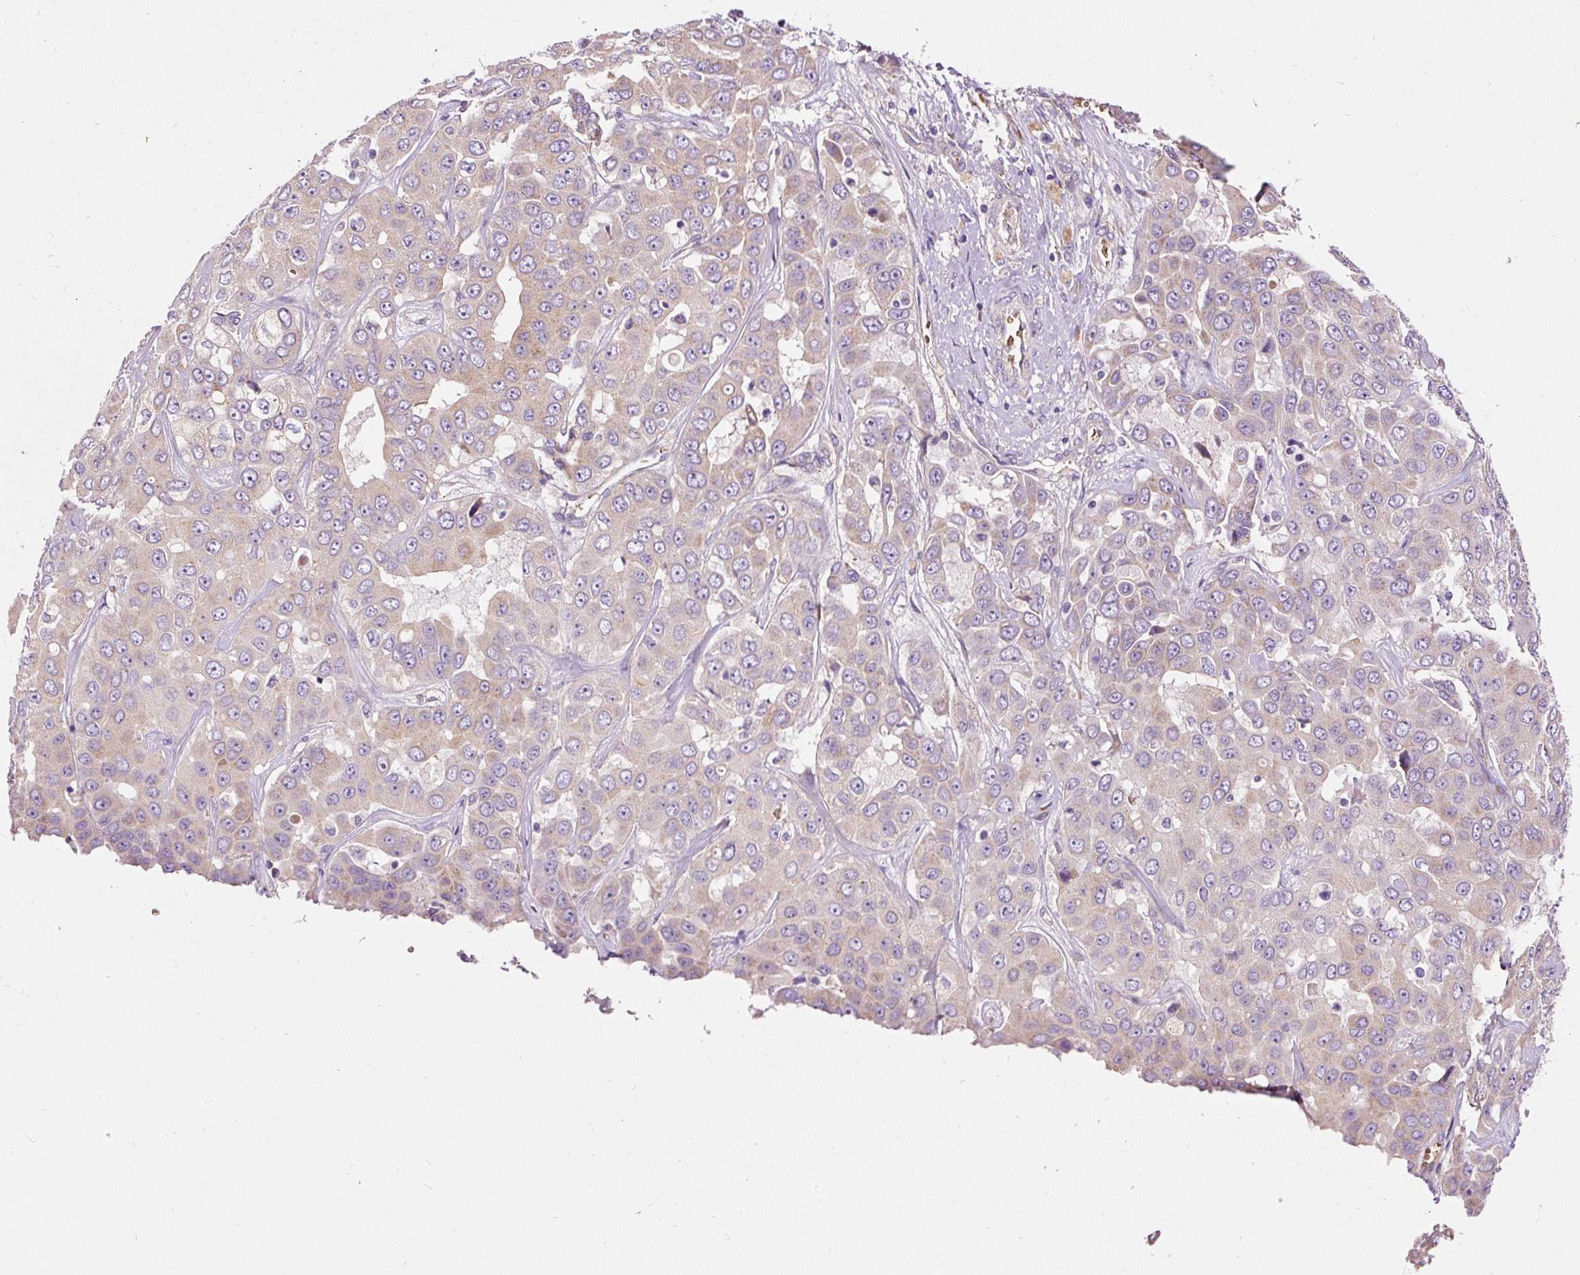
{"staining": {"intensity": "weak", "quantity": ">75%", "location": "cytoplasmic/membranous"}, "tissue": "liver cancer", "cell_type": "Tumor cells", "image_type": "cancer", "snomed": [{"axis": "morphology", "description": "Cholangiocarcinoma"}, {"axis": "topography", "description": "Liver"}], "caption": "The image exhibits staining of liver cancer, revealing weak cytoplasmic/membranous protein positivity (brown color) within tumor cells.", "gene": "PRRC2A", "patient": {"sex": "female", "age": 52}}